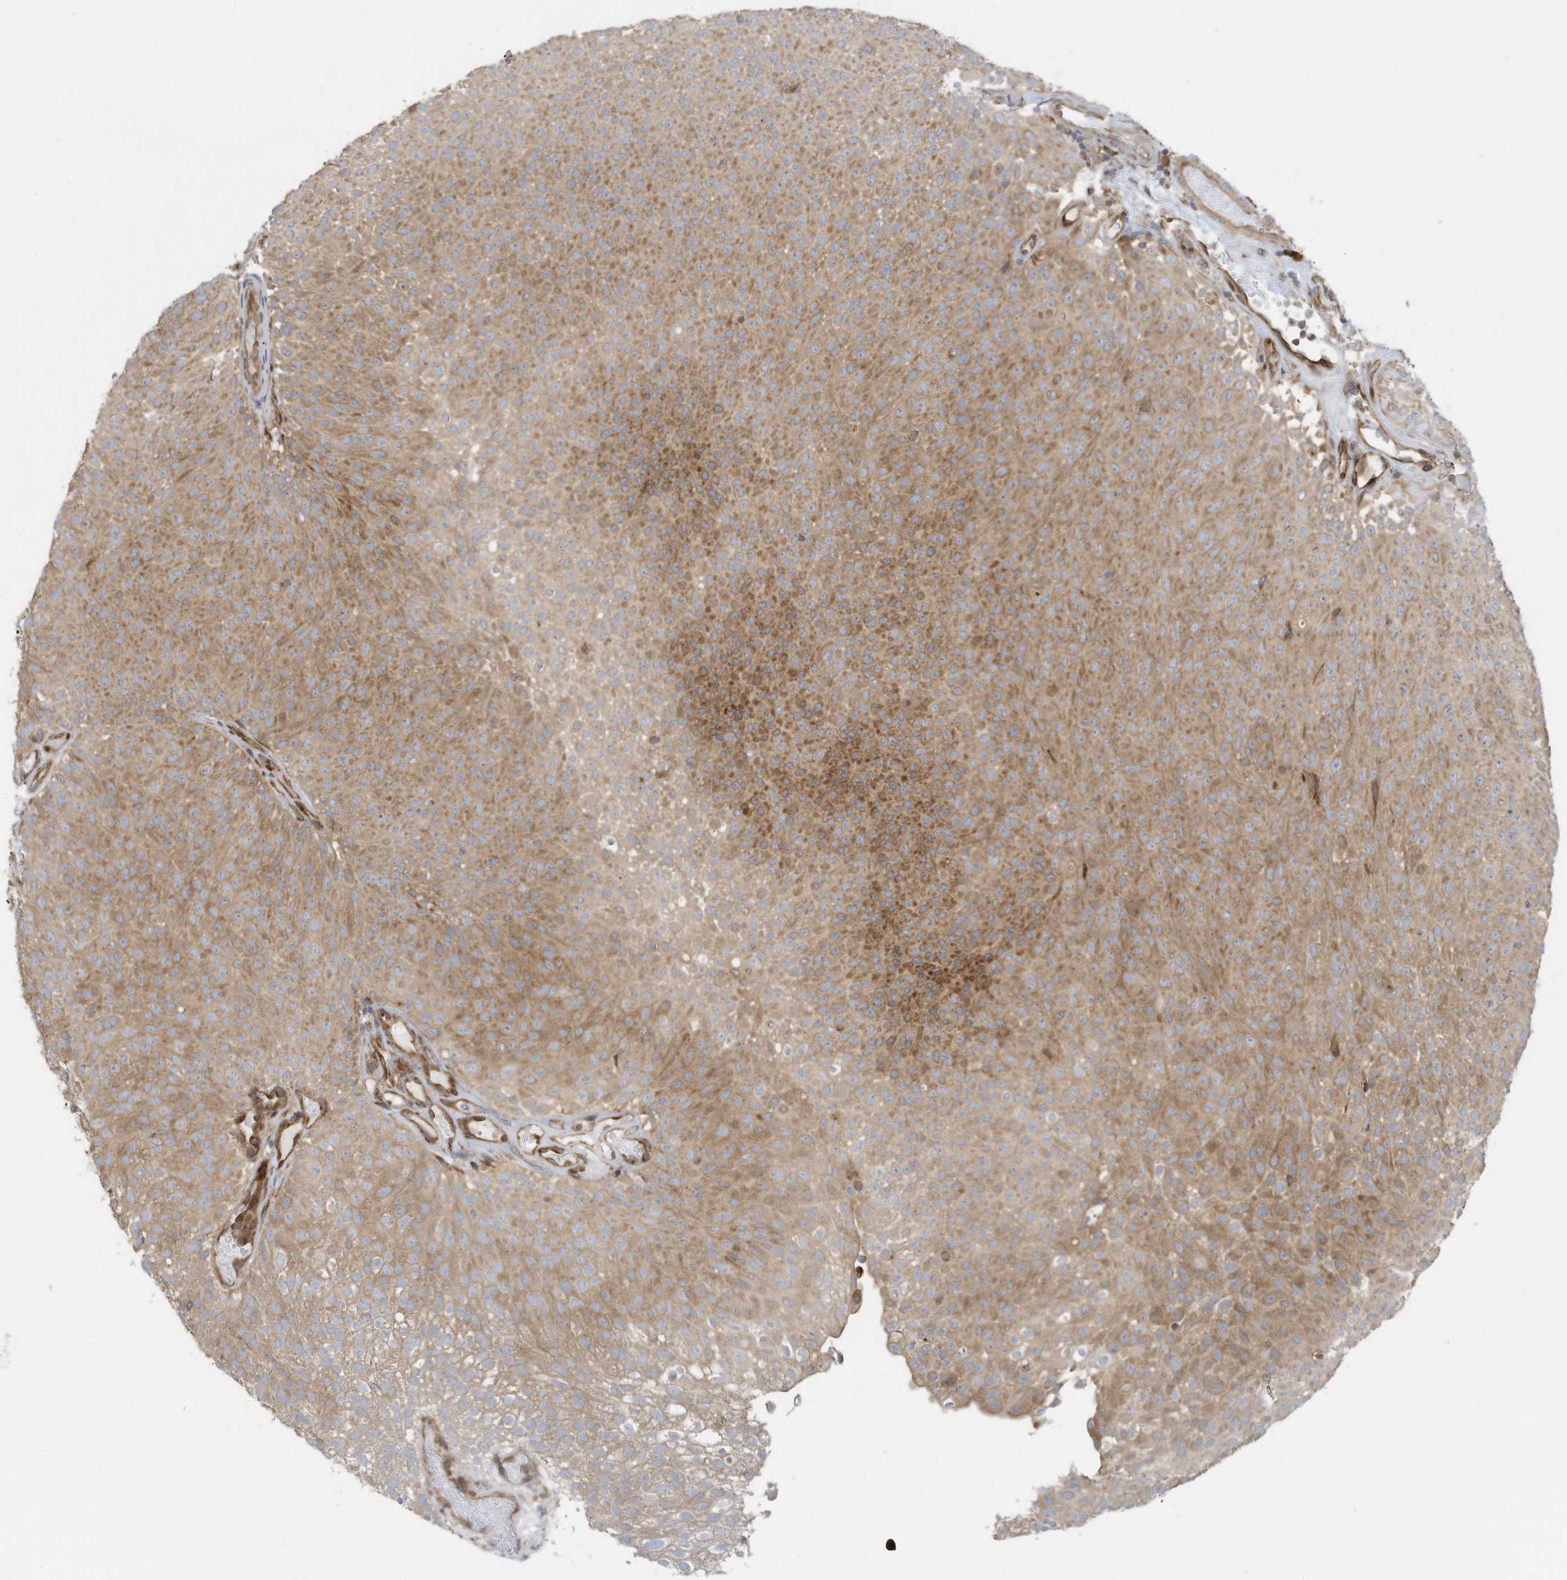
{"staining": {"intensity": "moderate", "quantity": ">75%", "location": "cytoplasmic/membranous"}, "tissue": "urothelial cancer", "cell_type": "Tumor cells", "image_type": "cancer", "snomed": [{"axis": "morphology", "description": "Urothelial carcinoma, Low grade"}, {"axis": "topography", "description": "Urinary bladder"}], "caption": "Protein expression analysis of urothelial cancer demonstrates moderate cytoplasmic/membranous staining in approximately >75% of tumor cells.", "gene": "USE1", "patient": {"sex": "male", "age": 78}}